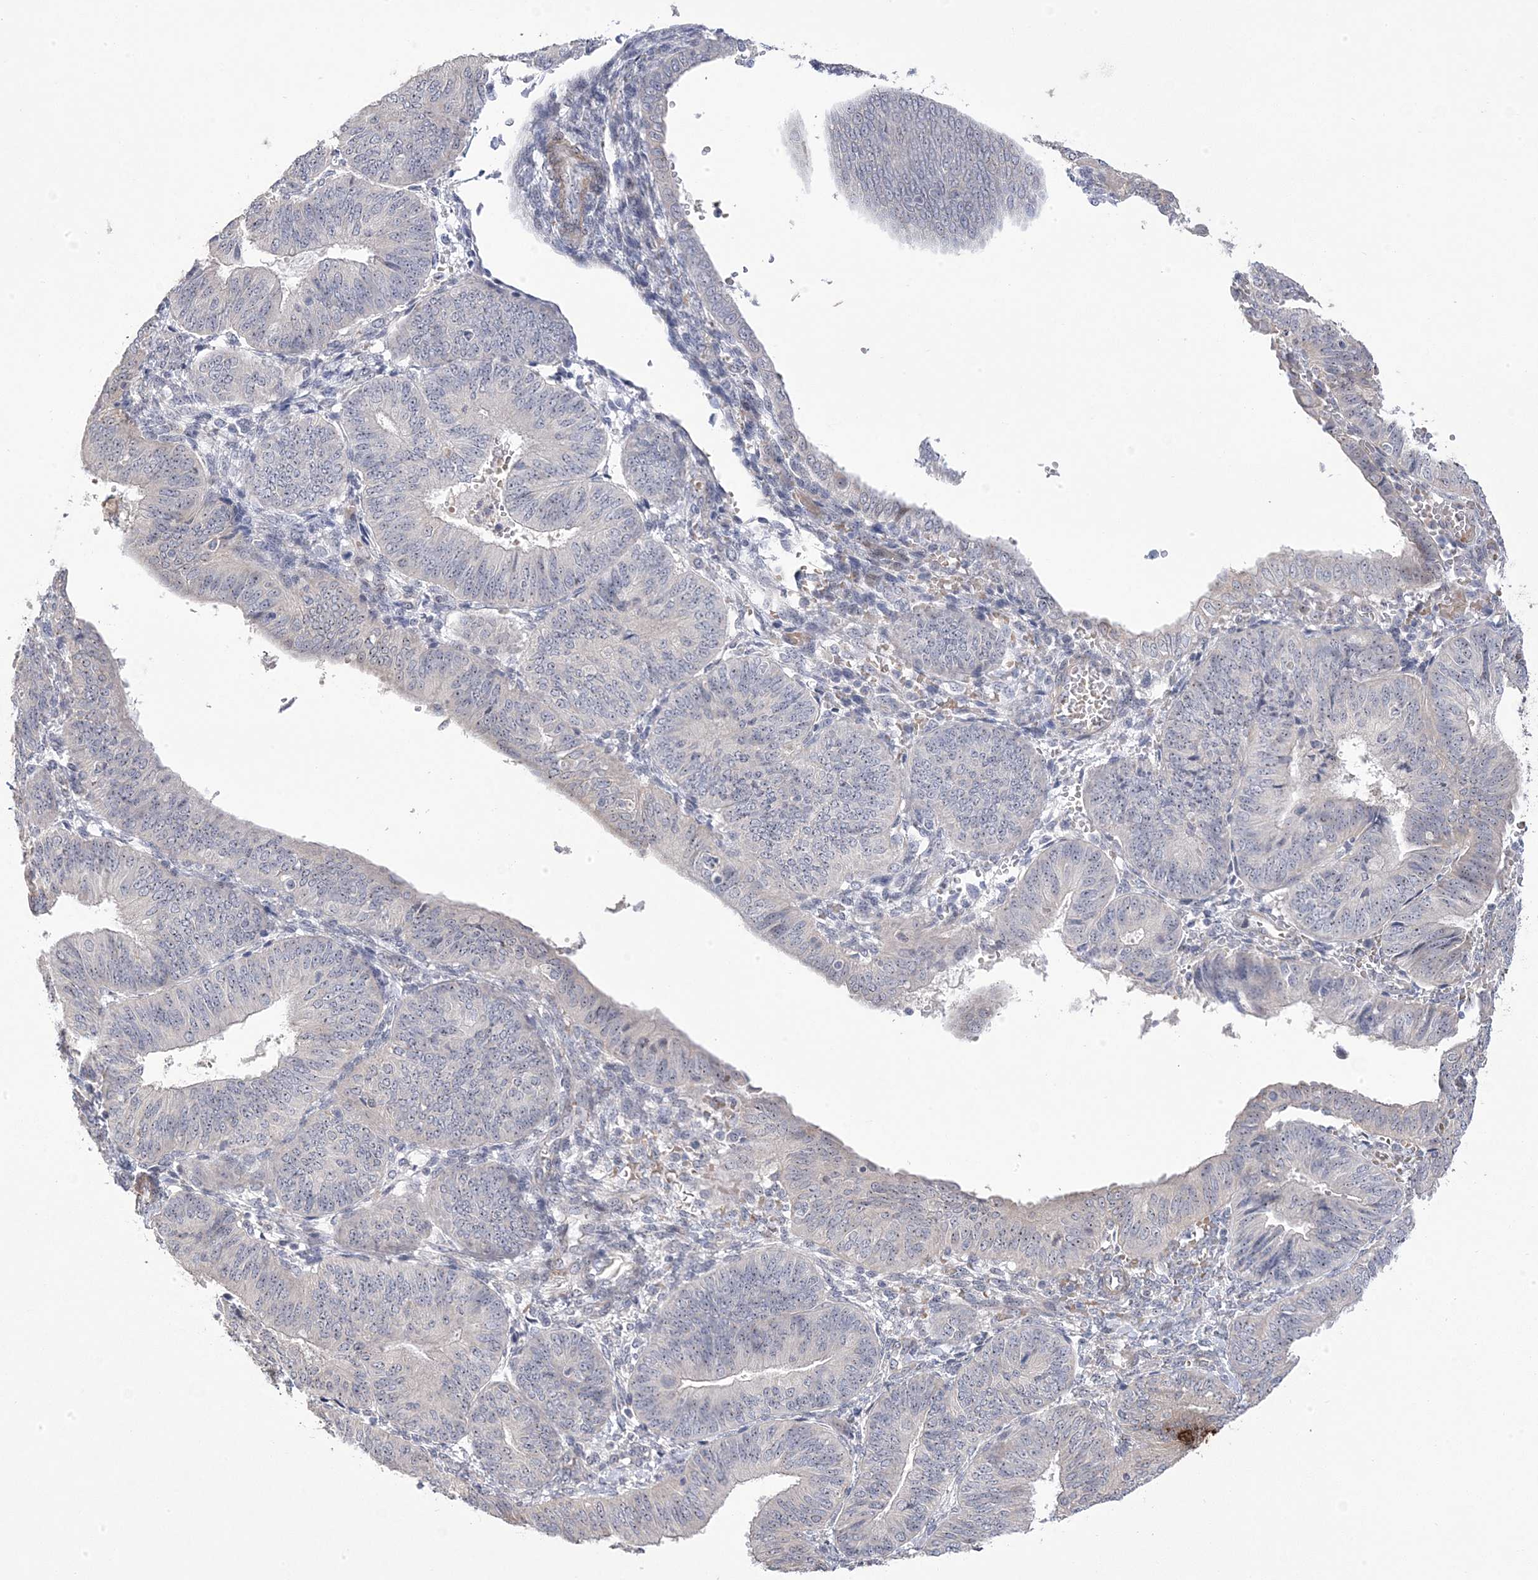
{"staining": {"intensity": "negative", "quantity": "none", "location": "none"}, "tissue": "endometrial cancer", "cell_type": "Tumor cells", "image_type": "cancer", "snomed": [{"axis": "morphology", "description": "Adenocarcinoma, NOS"}, {"axis": "topography", "description": "Endometrium"}], "caption": "High magnification brightfield microscopy of endometrial cancer stained with DAB (brown) and counterstained with hematoxylin (blue): tumor cells show no significant staining. (Stains: DAB (3,3'-diaminobenzidine) immunohistochemistry (IHC) with hematoxylin counter stain, Microscopy: brightfield microscopy at high magnification).", "gene": "GTPBP6", "patient": {"sex": "female", "age": 58}}